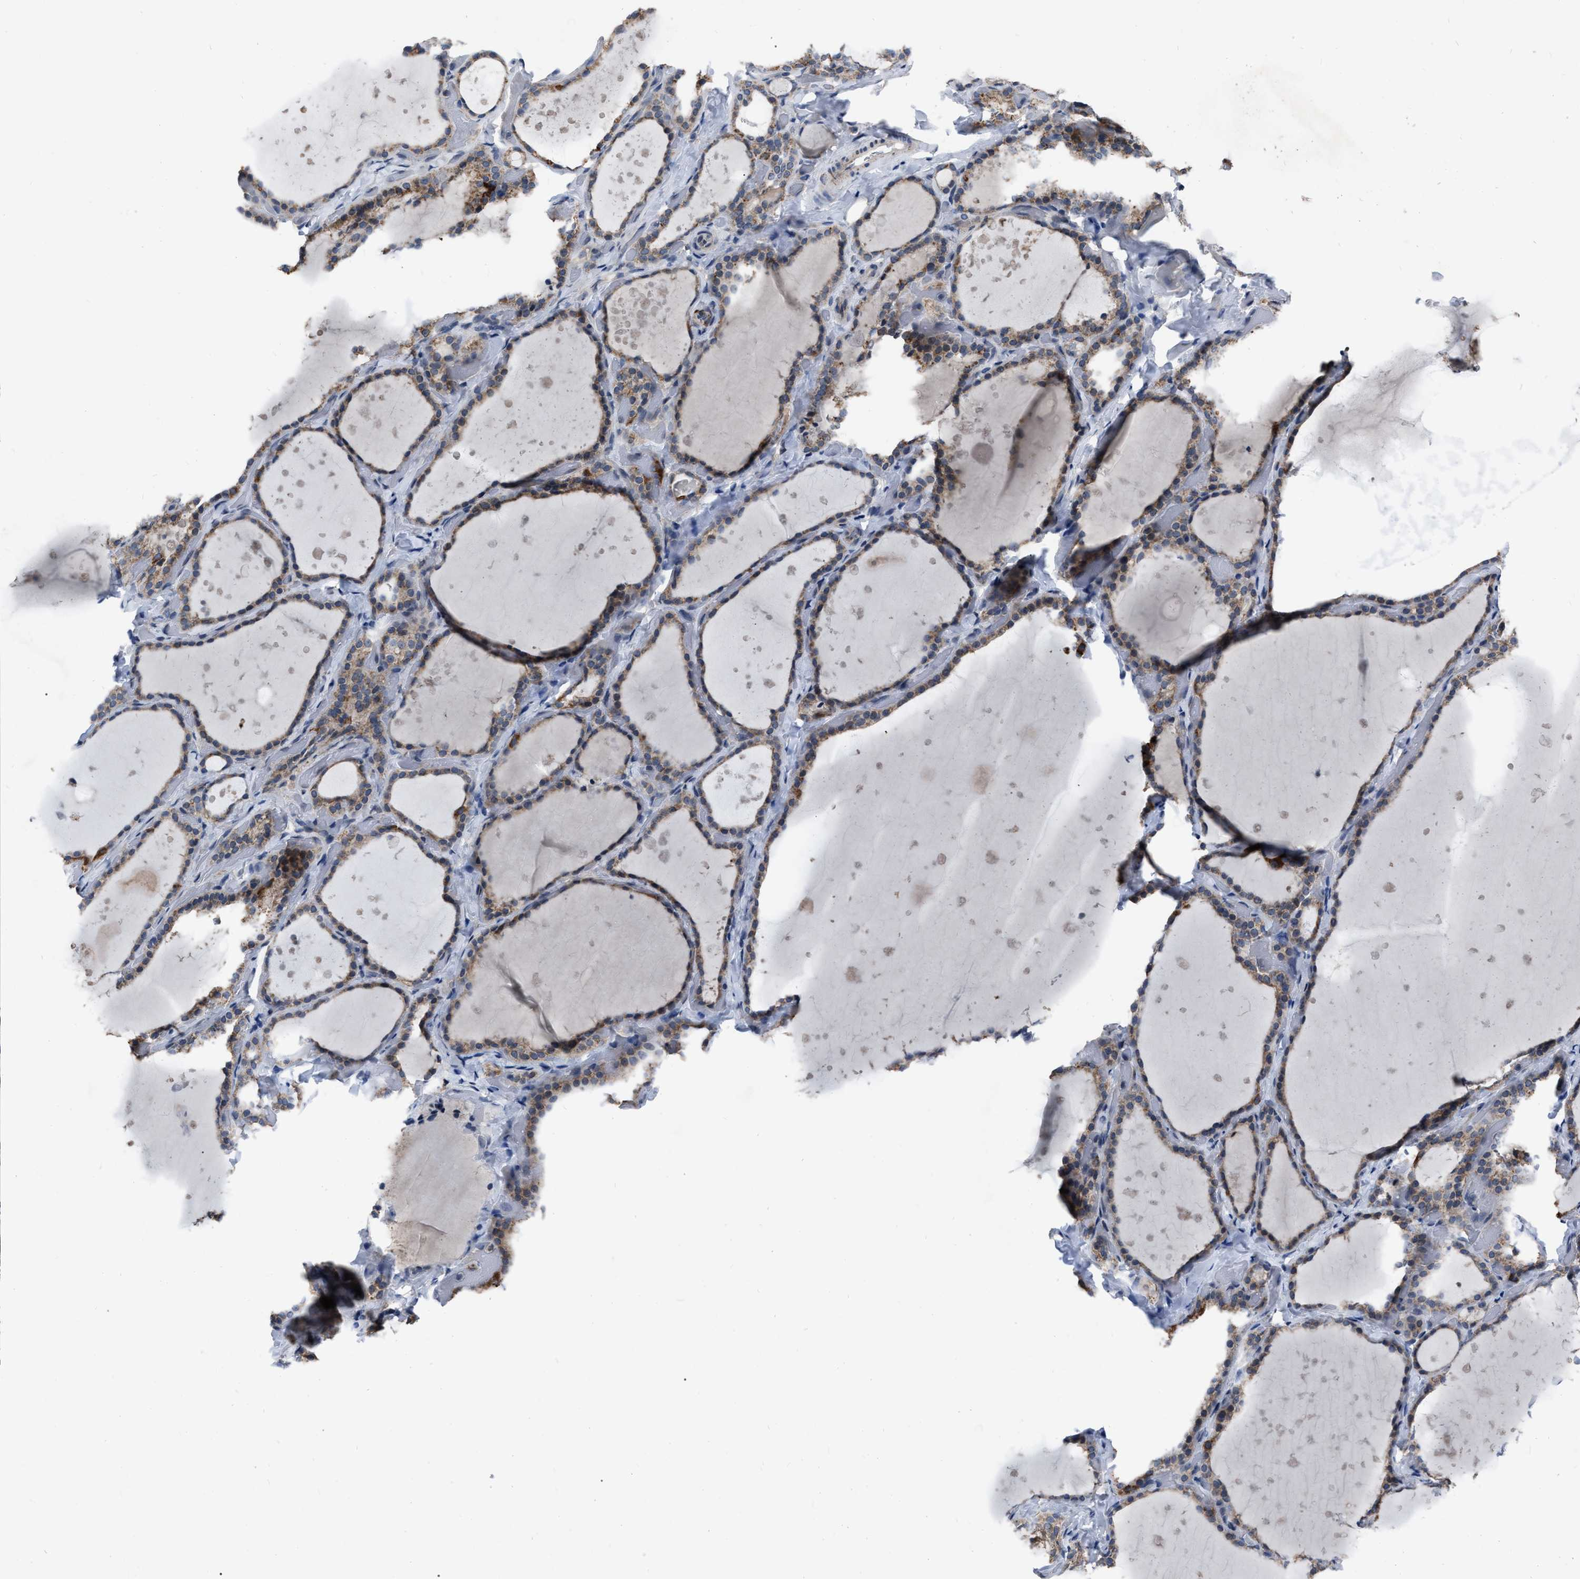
{"staining": {"intensity": "moderate", "quantity": ">75%", "location": "cytoplasmic/membranous"}, "tissue": "thyroid gland", "cell_type": "Glandular cells", "image_type": "normal", "snomed": [{"axis": "morphology", "description": "Normal tissue, NOS"}, {"axis": "topography", "description": "Thyroid gland"}], "caption": "Normal thyroid gland demonstrates moderate cytoplasmic/membranous staining in about >75% of glandular cells, visualized by immunohistochemistry.", "gene": "DDX56", "patient": {"sex": "female", "age": 44}}